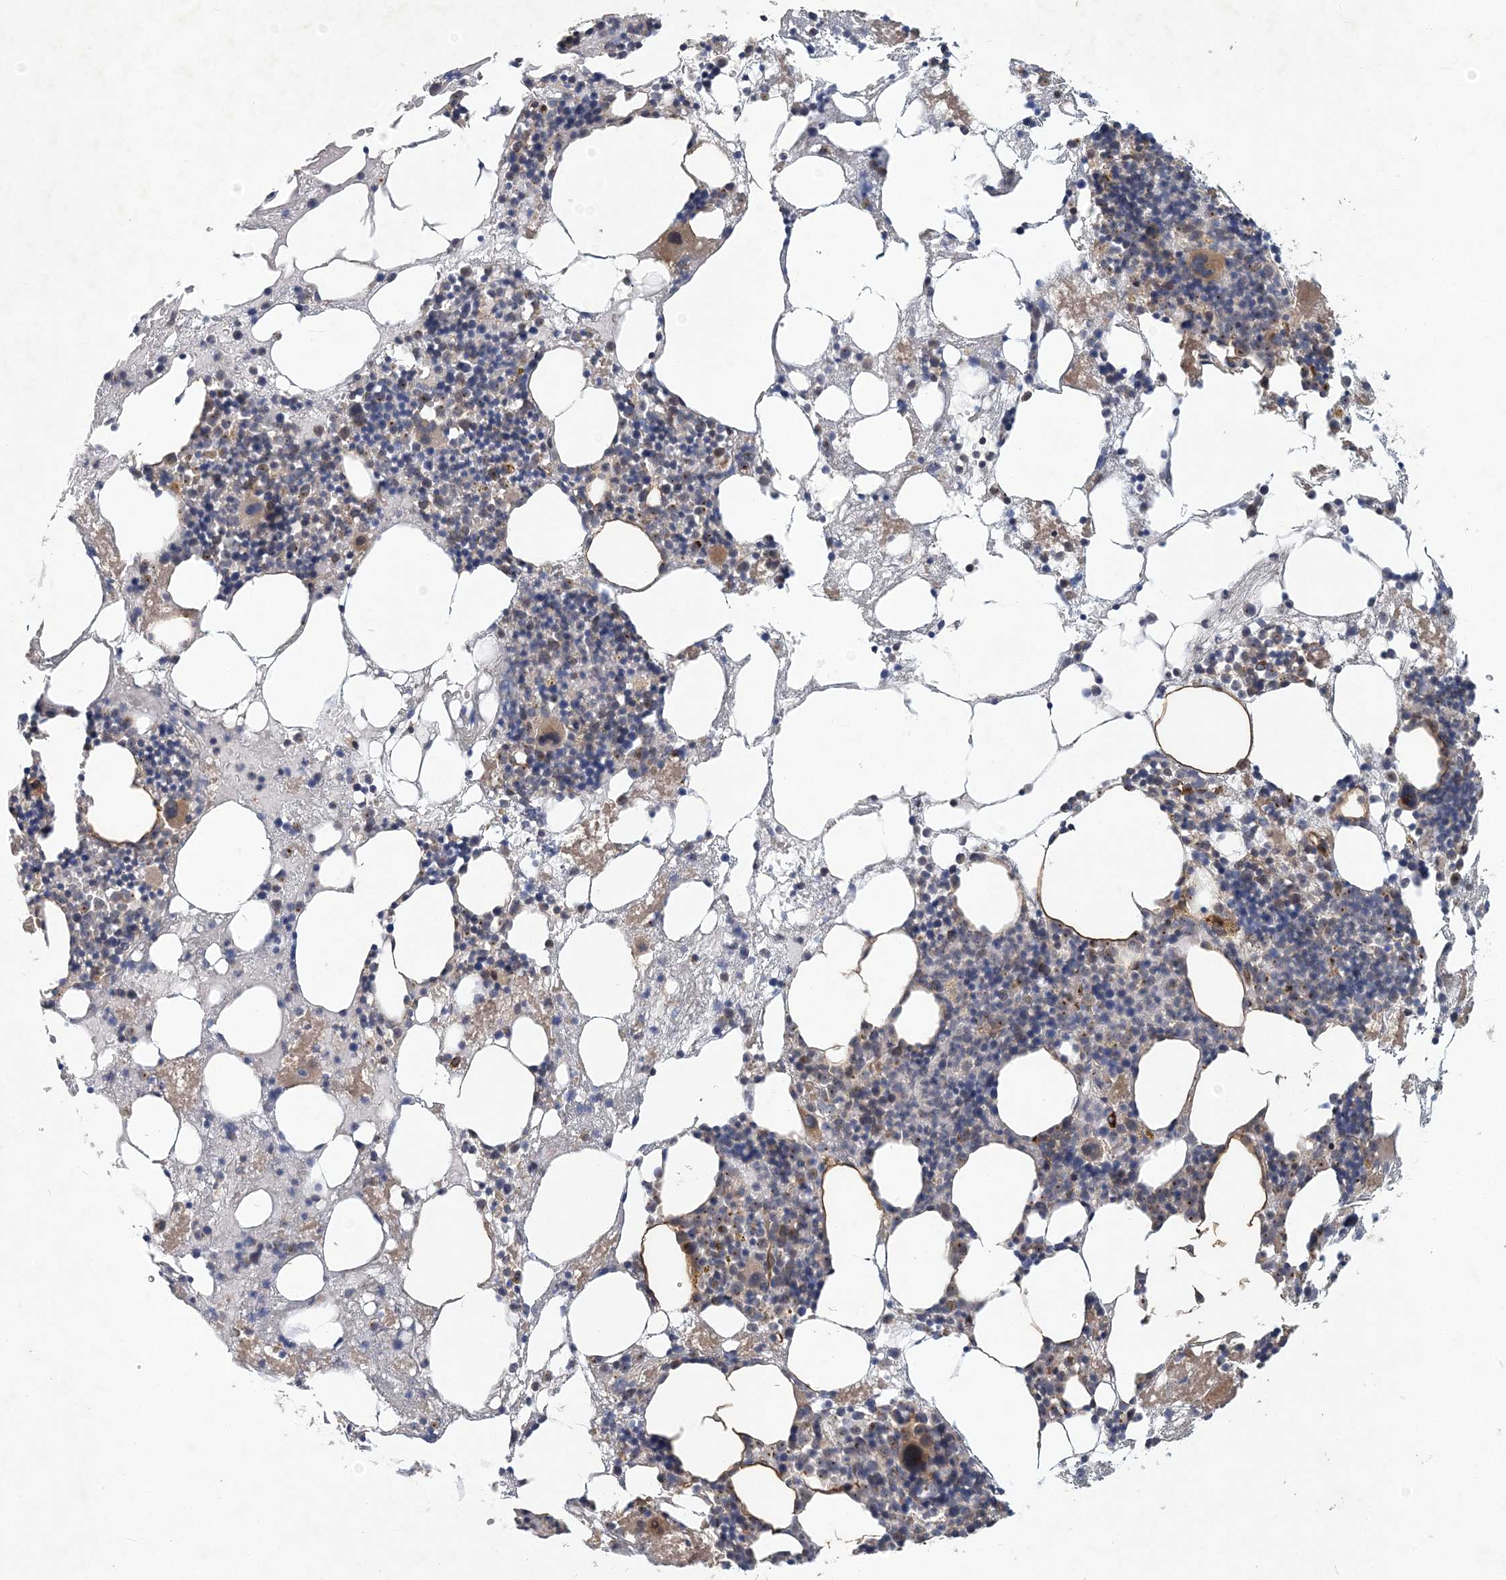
{"staining": {"intensity": "weak", "quantity": "<25%", "location": "cytoplasmic/membranous"}, "tissue": "bone marrow", "cell_type": "Hematopoietic cells", "image_type": "normal", "snomed": [{"axis": "morphology", "description": "Normal tissue, NOS"}, {"axis": "topography", "description": "Bone marrow"}], "caption": "Bone marrow stained for a protein using immunohistochemistry (IHC) shows no staining hematopoietic cells.", "gene": "RNF25", "patient": {"sex": "male", "age": 48}}